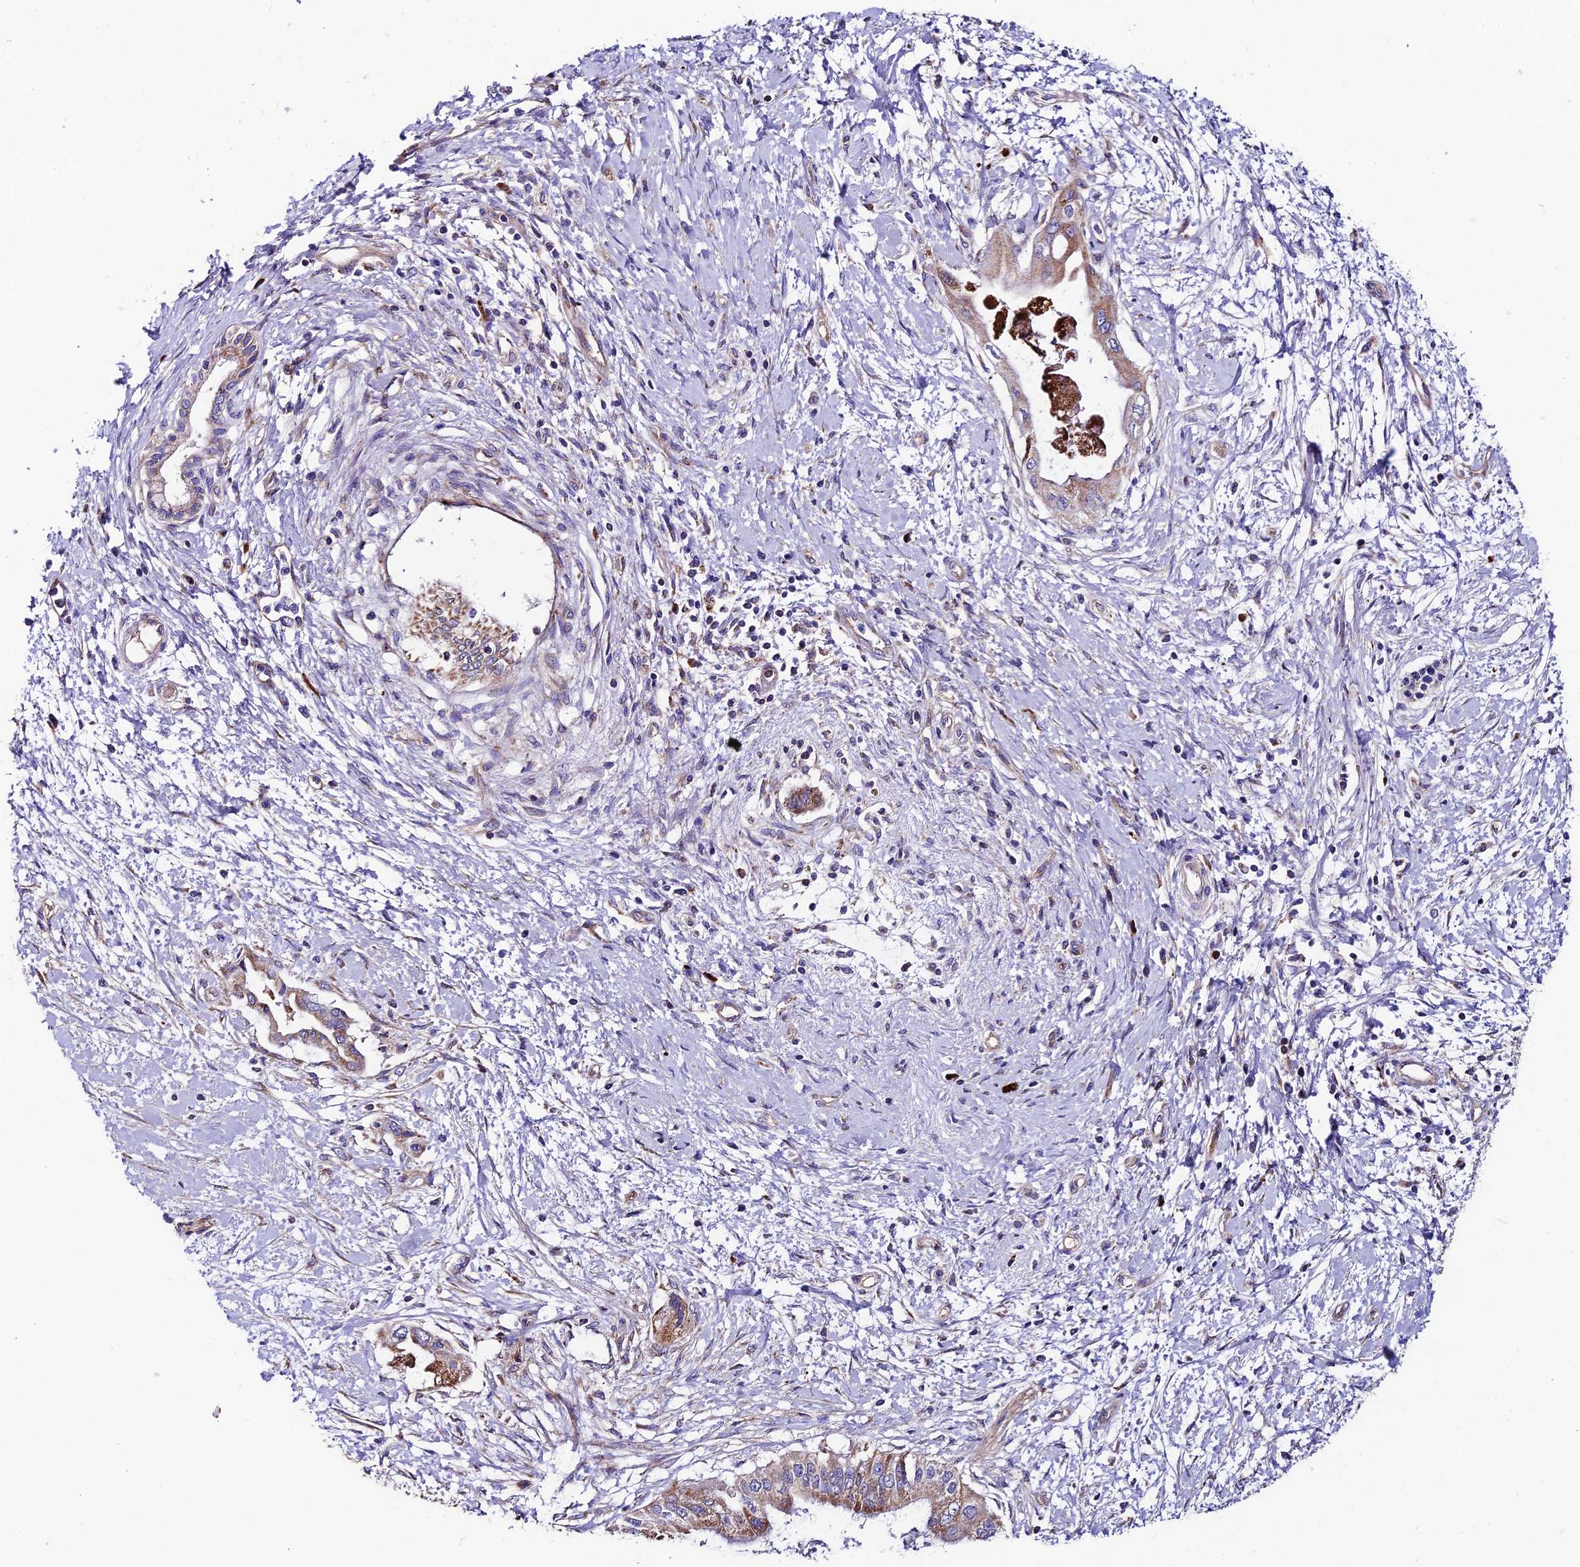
{"staining": {"intensity": "moderate", "quantity": ">75%", "location": "cytoplasmic/membranous"}, "tissue": "pancreatic cancer", "cell_type": "Tumor cells", "image_type": "cancer", "snomed": [{"axis": "morphology", "description": "Adenocarcinoma, NOS"}, {"axis": "topography", "description": "Pancreas"}], "caption": "Protein staining of pancreatic cancer (adenocarcinoma) tissue shows moderate cytoplasmic/membranous expression in about >75% of tumor cells. The staining was performed using DAB (3,3'-diaminobenzidine), with brown indicating positive protein expression. Nuclei are stained blue with hematoxylin.", "gene": "VPS13C", "patient": {"sex": "male", "age": 46}}